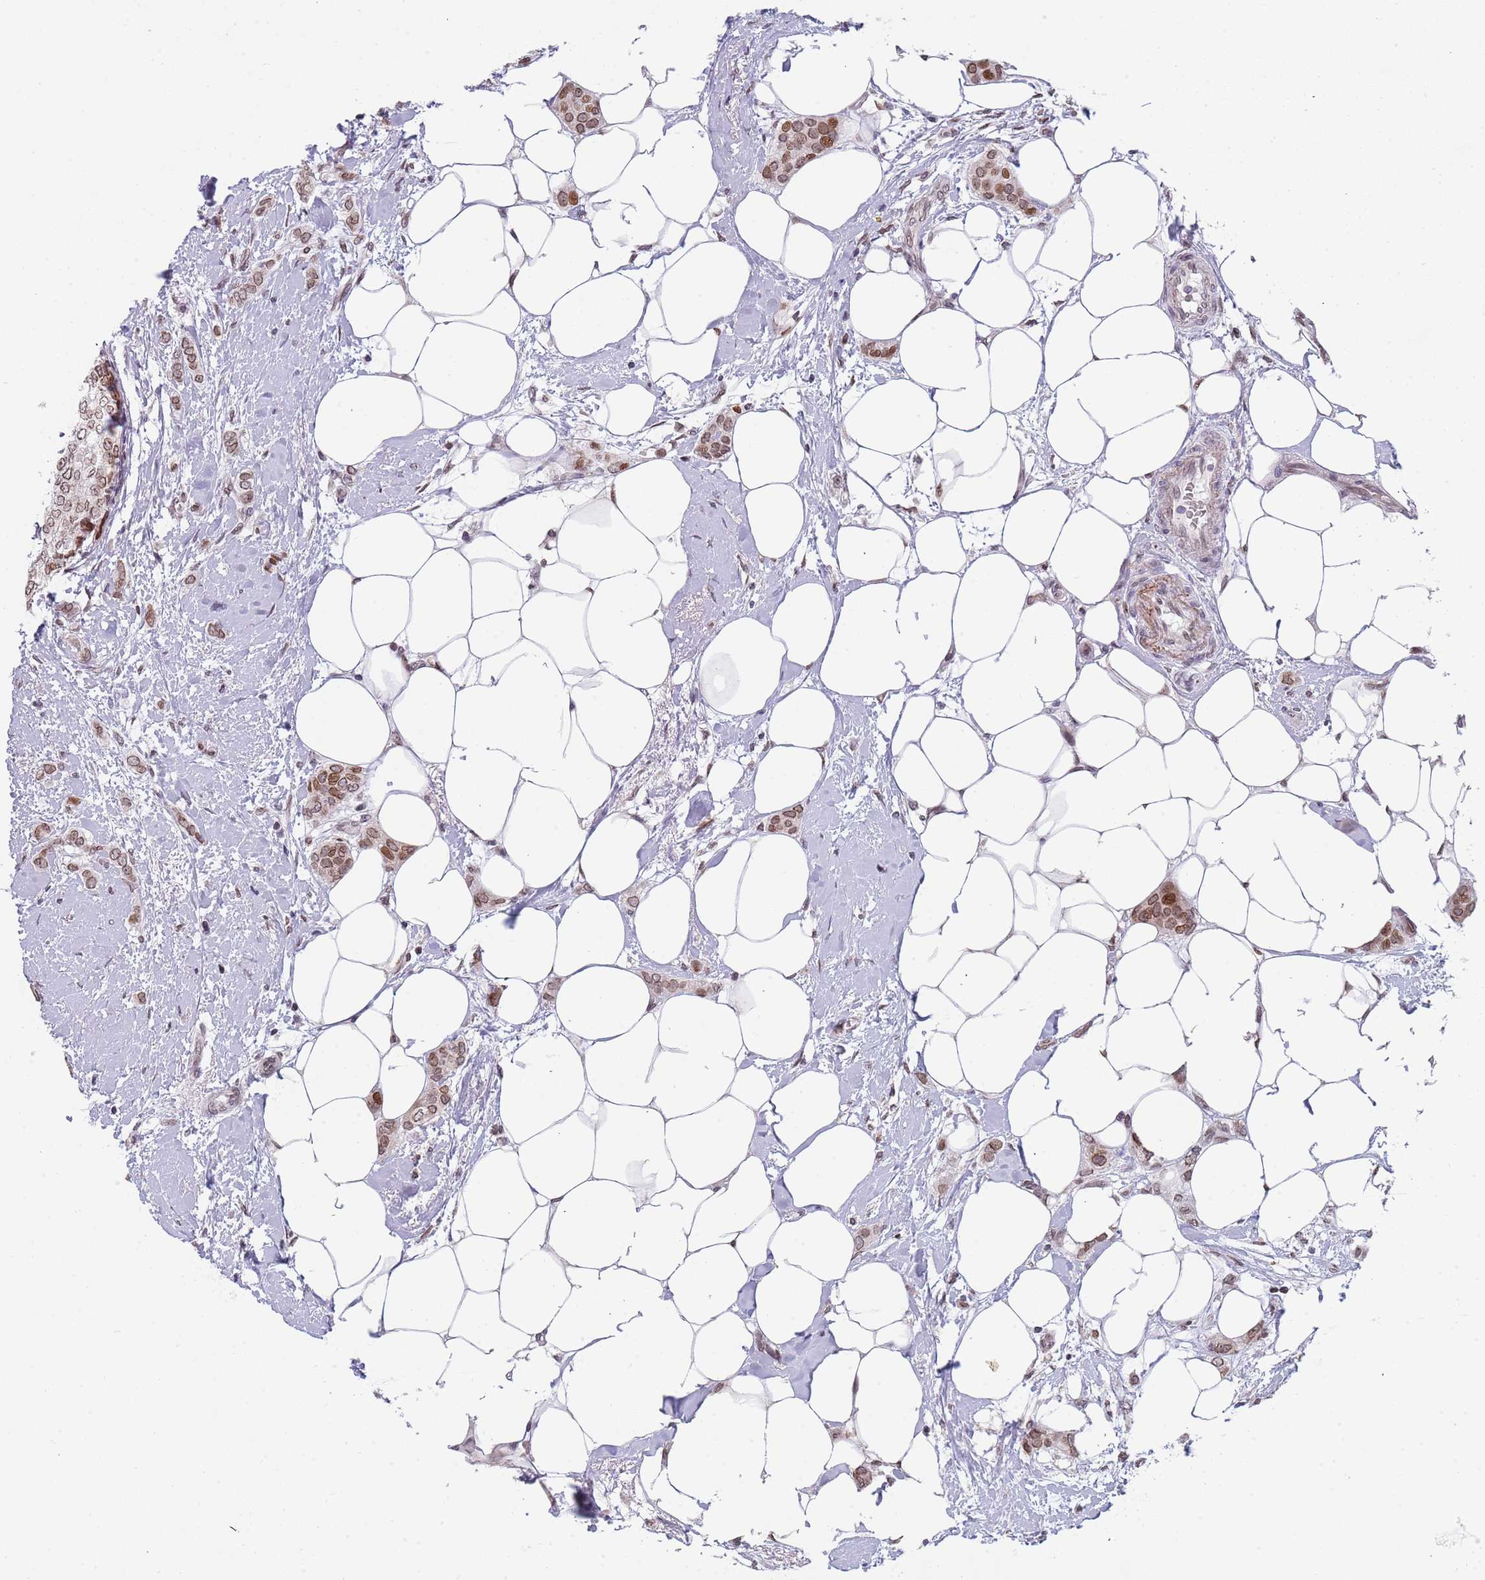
{"staining": {"intensity": "moderate", "quantity": ">75%", "location": "cytoplasmic/membranous,nuclear"}, "tissue": "breast cancer", "cell_type": "Tumor cells", "image_type": "cancer", "snomed": [{"axis": "morphology", "description": "Duct carcinoma"}, {"axis": "topography", "description": "Breast"}], "caption": "Moderate cytoplasmic/membranous and nuclear positivity is seen in about >75% of tumor cells in breast cancer. (Stains: DAB in brown, nuclei in blue, Microscopy: brightfield microscopy at high magnification).", "gene": "KLHDC2", "patient": {"sex": "female", "age": 72}}